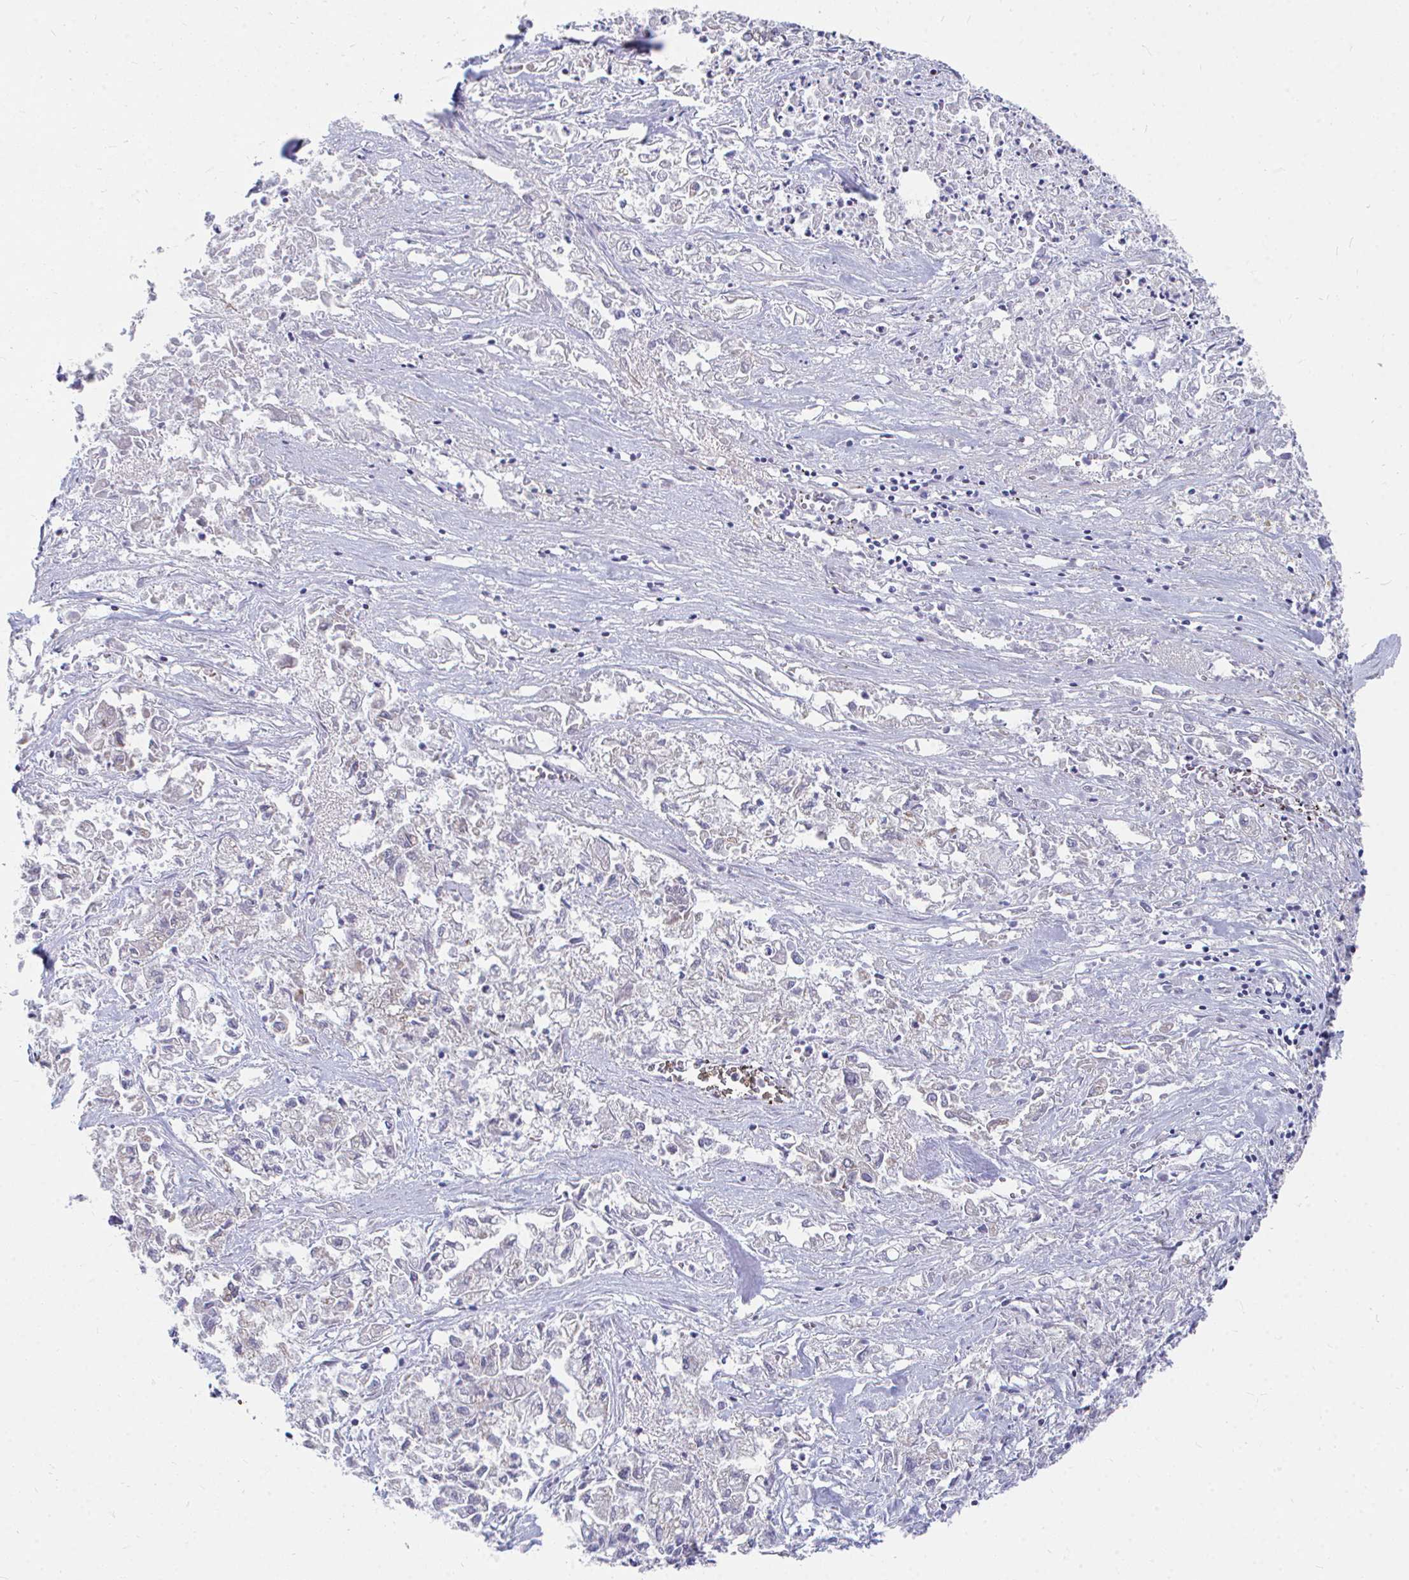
{"staining": {"intensity": "negative", "quantity": "none", "location": "none"}, "tissue": "pancreatic cancer", "cell_type": "Tumor cells", "image_type": "cancer", "snomed": [{"axis": "morphology", "description": "Adenocarcinoma, NOS"}, {"axis": "topography", "description": "Pancreas"}], "caption": "IHC of human pancreatic cancer (adenocarcinoma) displays no staining in tumor cells. (Immunohistochemistry, brightfield microscopy, high magnification).", "gene": "PEX3", "patient": {"sex": "male", "age": 72}}